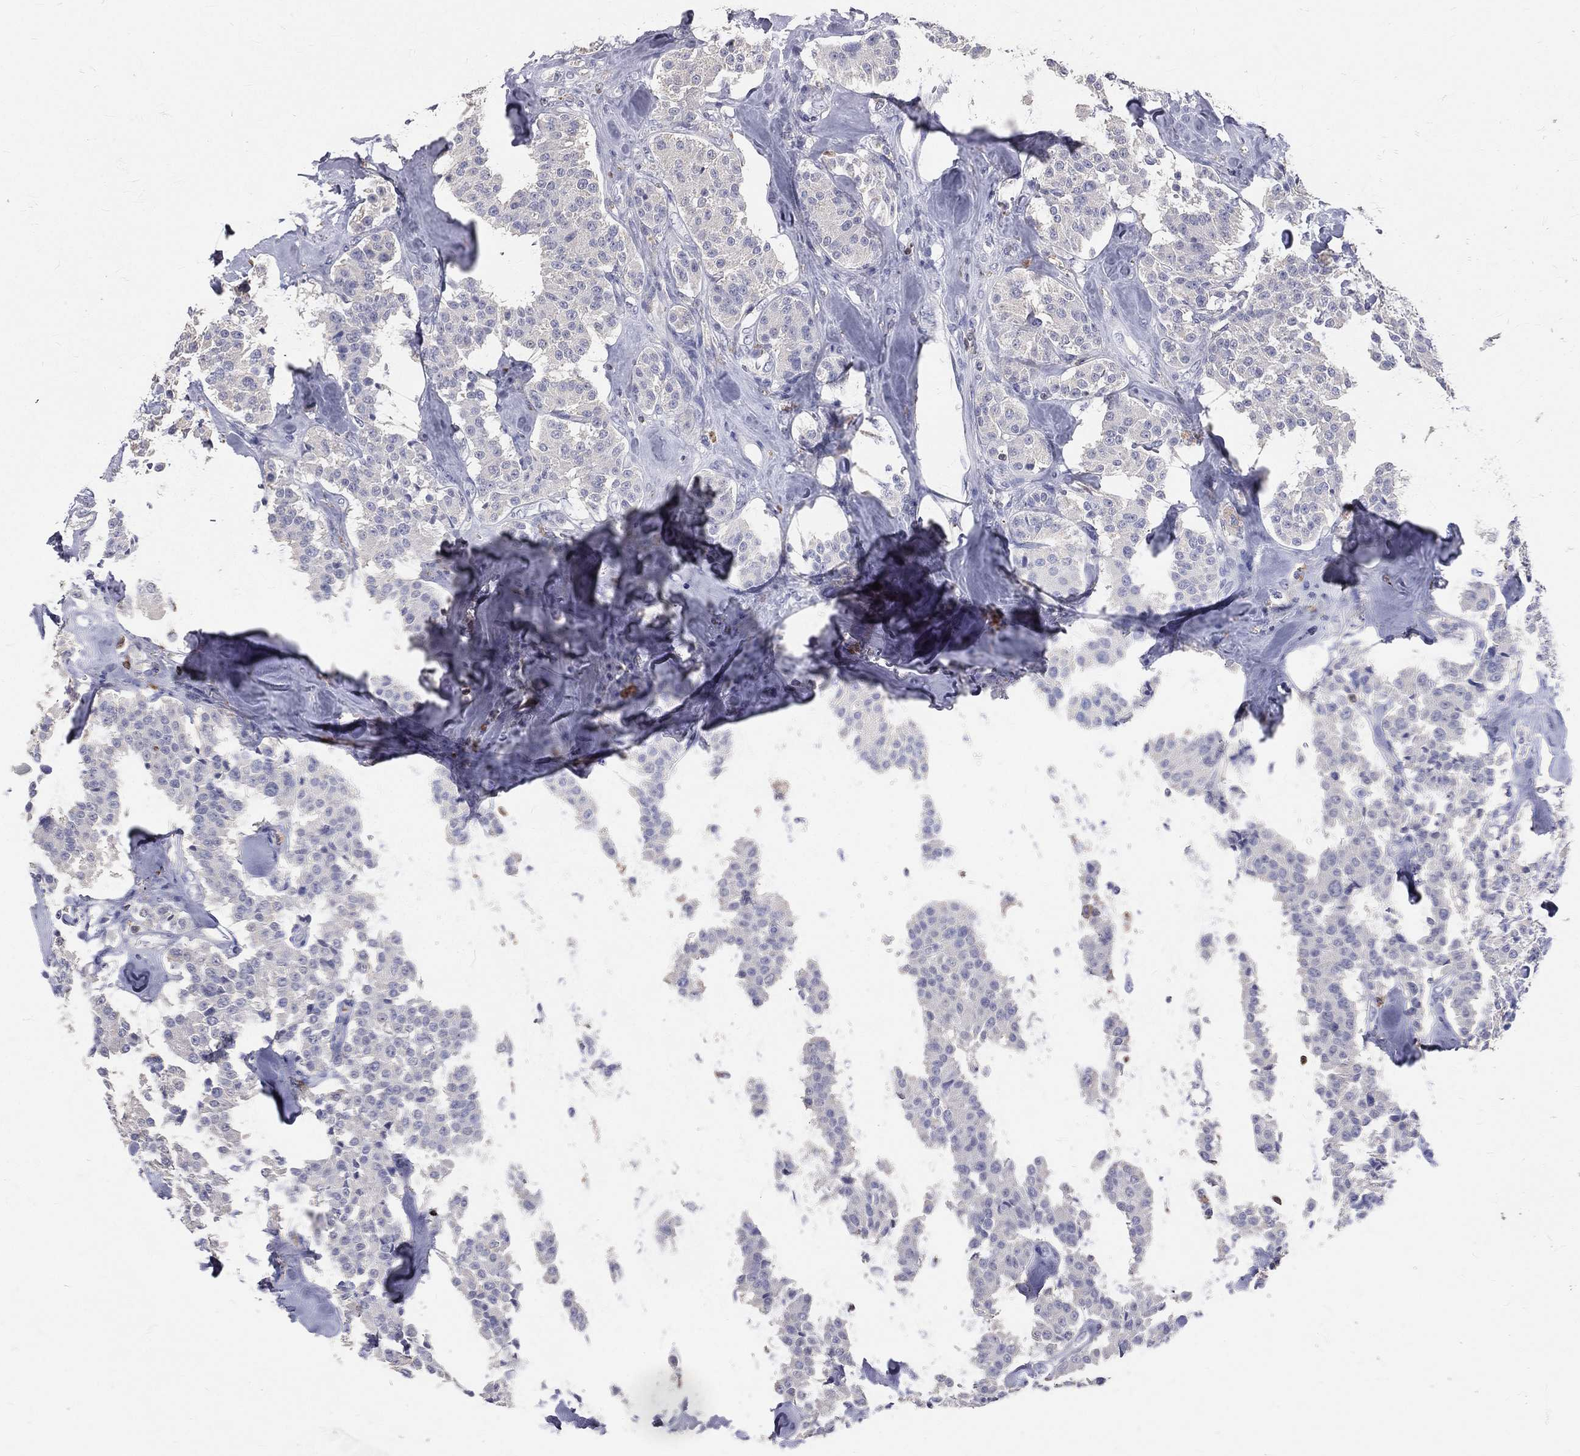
{"staining": {"intensity": "negative", "quantity": "none", "location": "none"}, "tissue": "carcinoid", "cell_type": "Tumor cells", "image_type": "cancer", "snomed": [{"axis": "morphology", "description": "Carcinoid, malignant, NOS"}, {"axis": "topography", "description": "Pancreas"}], "caption": "This is an immunohistochemistry (IHC) histopathology image of carcinoid (malignant). There is no staining in tumor cells.", "gene": "CTSW", "patient": {"sex": "male", "age": 41}}